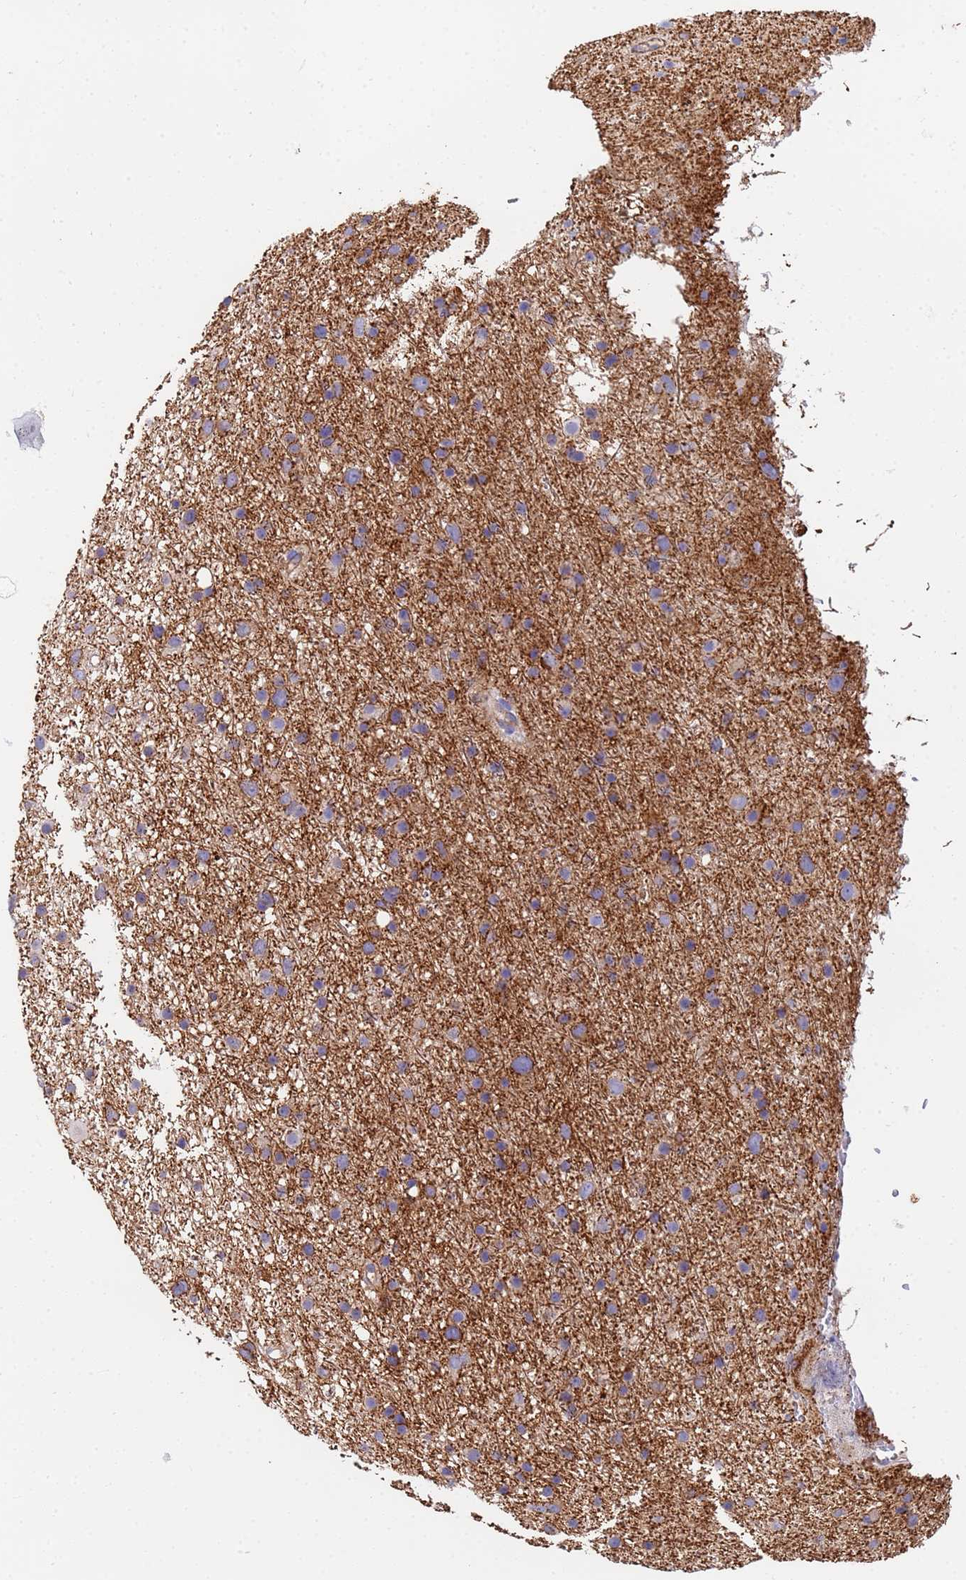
{"staining": {"intensity": "moderate", "quantity": ">75%", "location": "cytoplasmic/membranous"}, "tissue": "glioma", "cell_type": "Tumor cells", "image_type": "cancer", "snomed": [{"axis": "morphology", "description": "Glioma, malignant, Low grade"}, {"axis": "topography", "description": "Cerebral cortex"}], "caption": "Human malignant glioma (low-grade) stained with a protein marker demonstrates moderate staining in tumor cells.", "gene": "BASP1", "patient": {"sex": "female", "age": 39}}